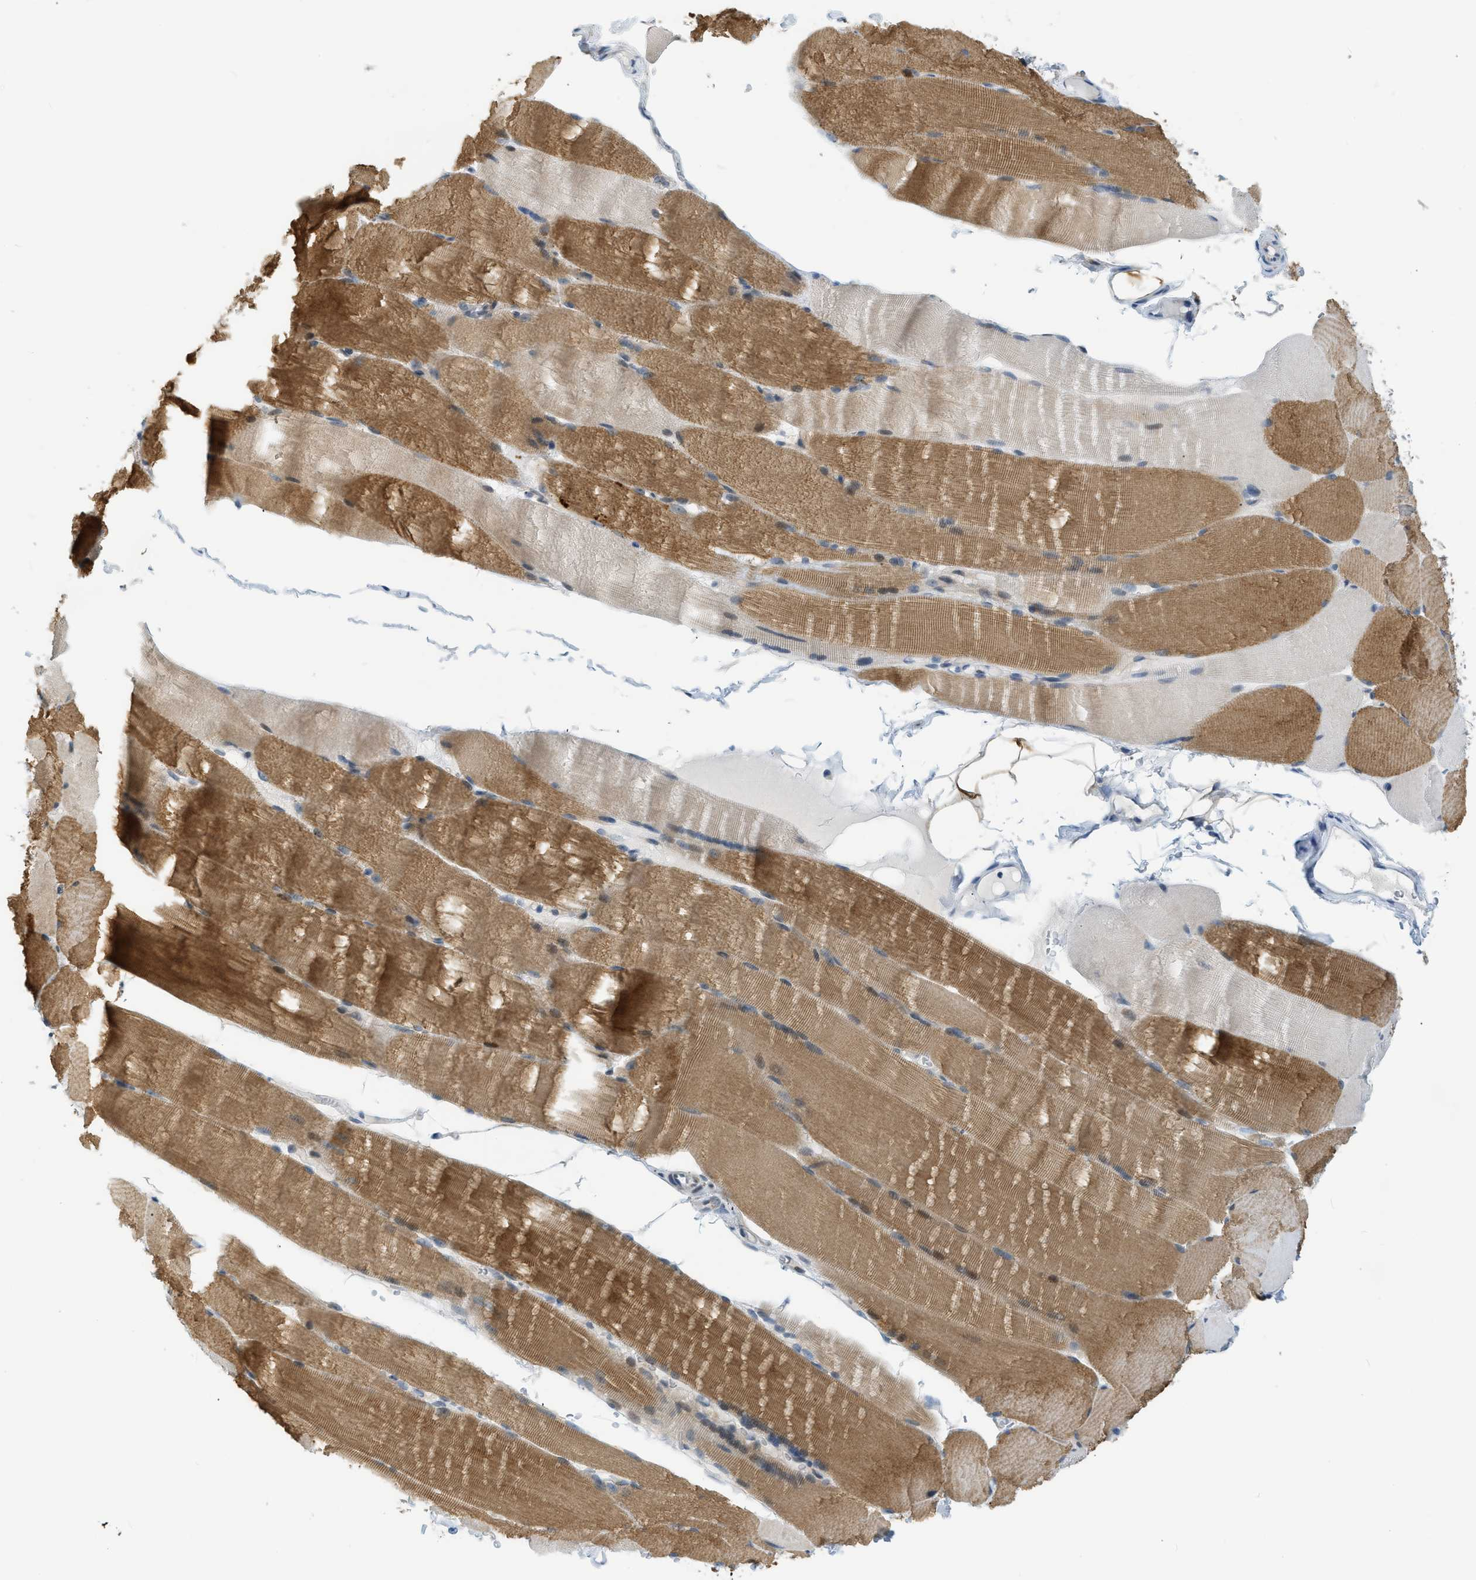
{"staining": {"intensity": "moderate", "quantity": "25%-75%", "location": "cytoplasmic/membranous"}, "tissue": "skeletal muscle", "cell_type": "Myocytes", "image_type": "normal", "snomed": [{"axis": "morphology", "description": "Normal tissue, NOS"}, {"axis": "topography", "description": "Skin"}, {"axis": "topography", "description": "Skeletal muscle"}], "caption": "Skeletal muscle was stained to show a protein in brown. There is medium levels of moderate cytoplasmic/membranous expression in about 25%-75% of myocytes. (IHC, brightfield microscopy, high magnification).", "gene": "ZNF408", "patient": {"sex": "male", "age": 83}}